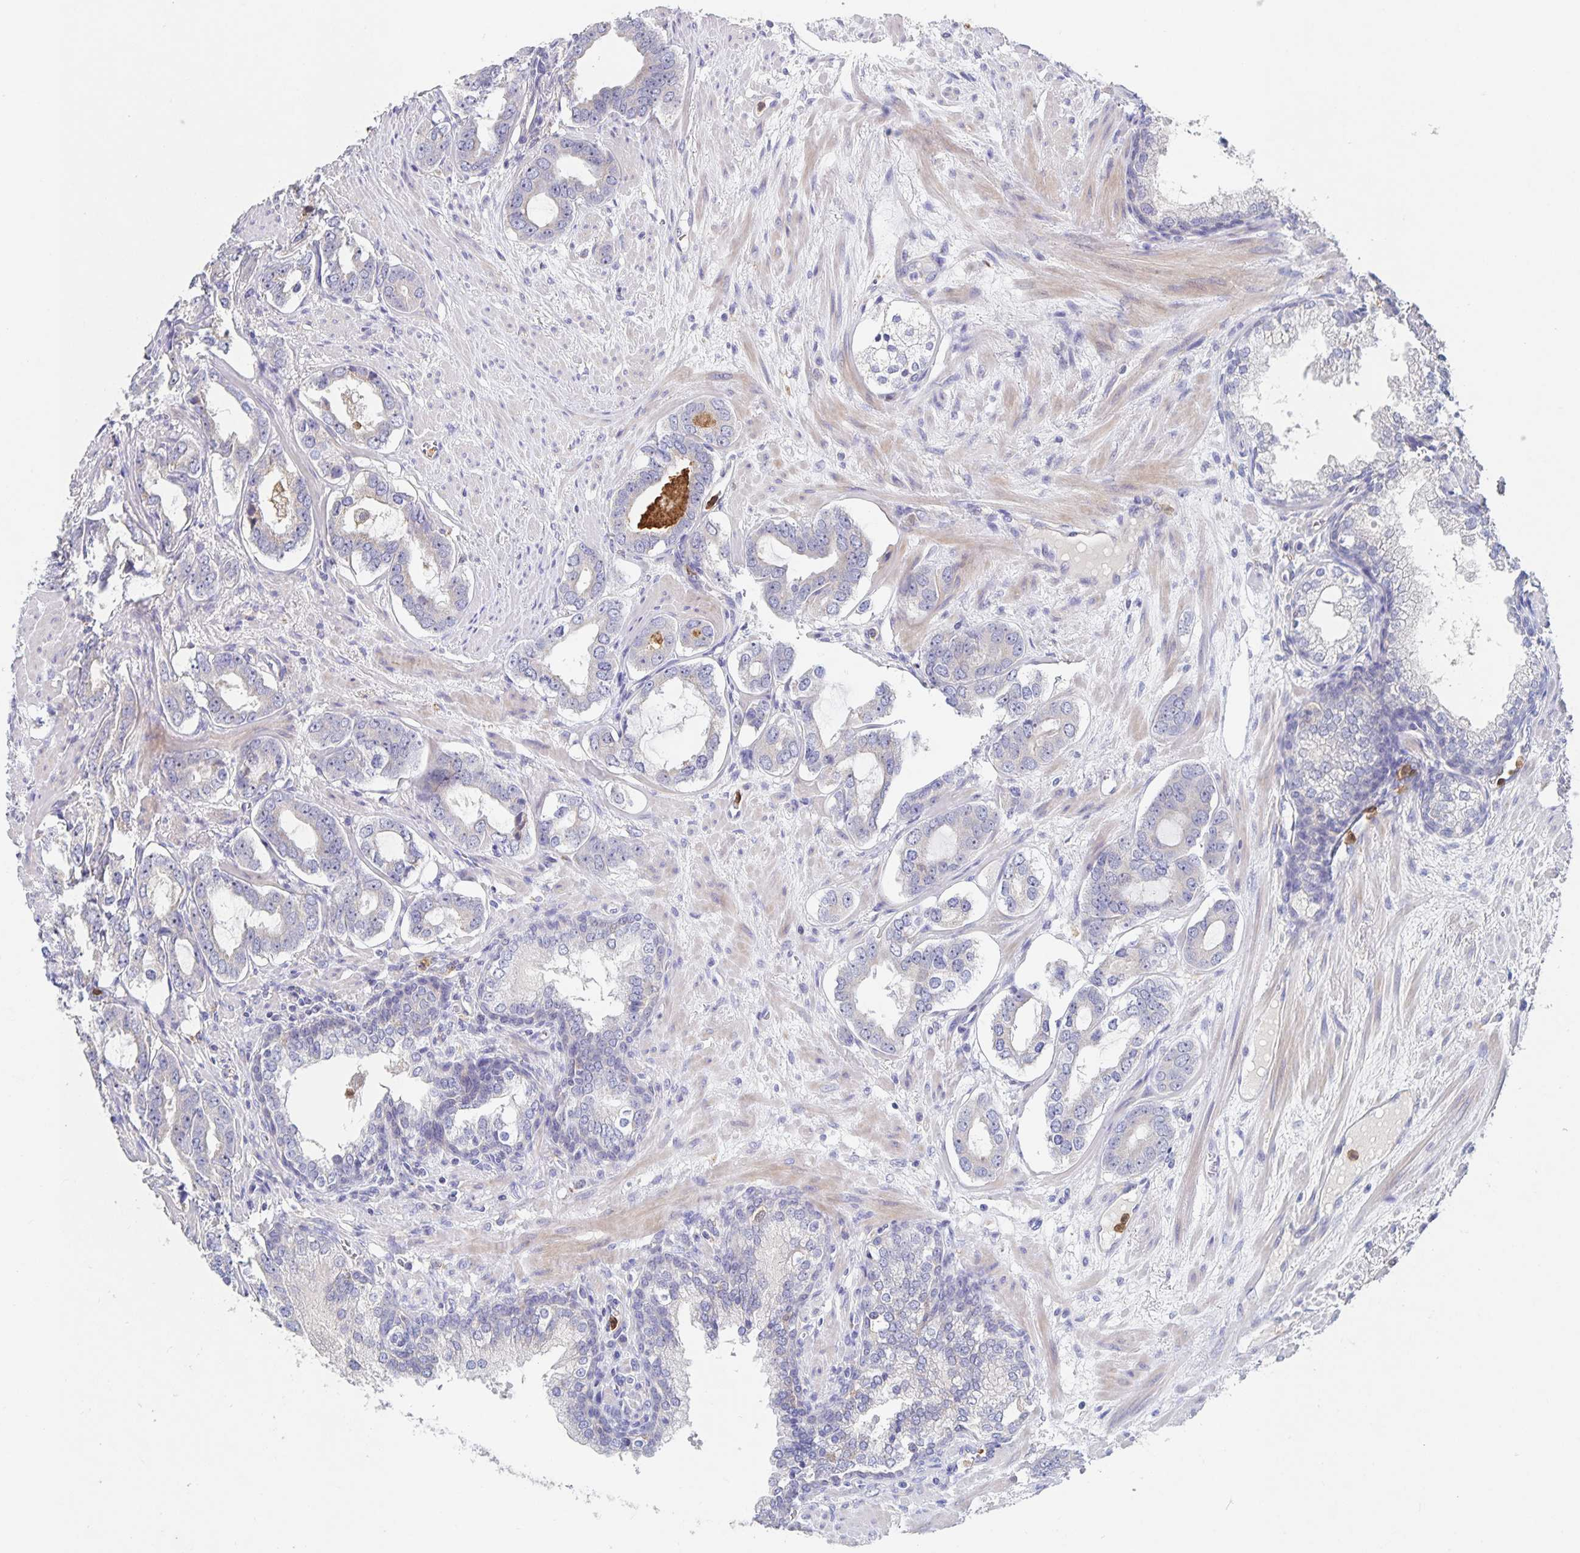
{"staining": {"intensity": "negative", "quantity": "none", "location": "none"}, "tissue": "prostate cancer", "cell_type": "Tumor cells", "image_type": "cancer", "snomed": [{"axis": "morphology", "description": "Adenocarcinoma, High grade"}, {"axis": "topography", "description": "Prostate"}], "caption": "Prostate cancer (adenocarcinoma (high-grade)) stained for a protein using immunohistochemistry demonstrates no staining tumor cells.", "gene": "CDC42BPG", "patient": {"sex": "male", "age": 75}}